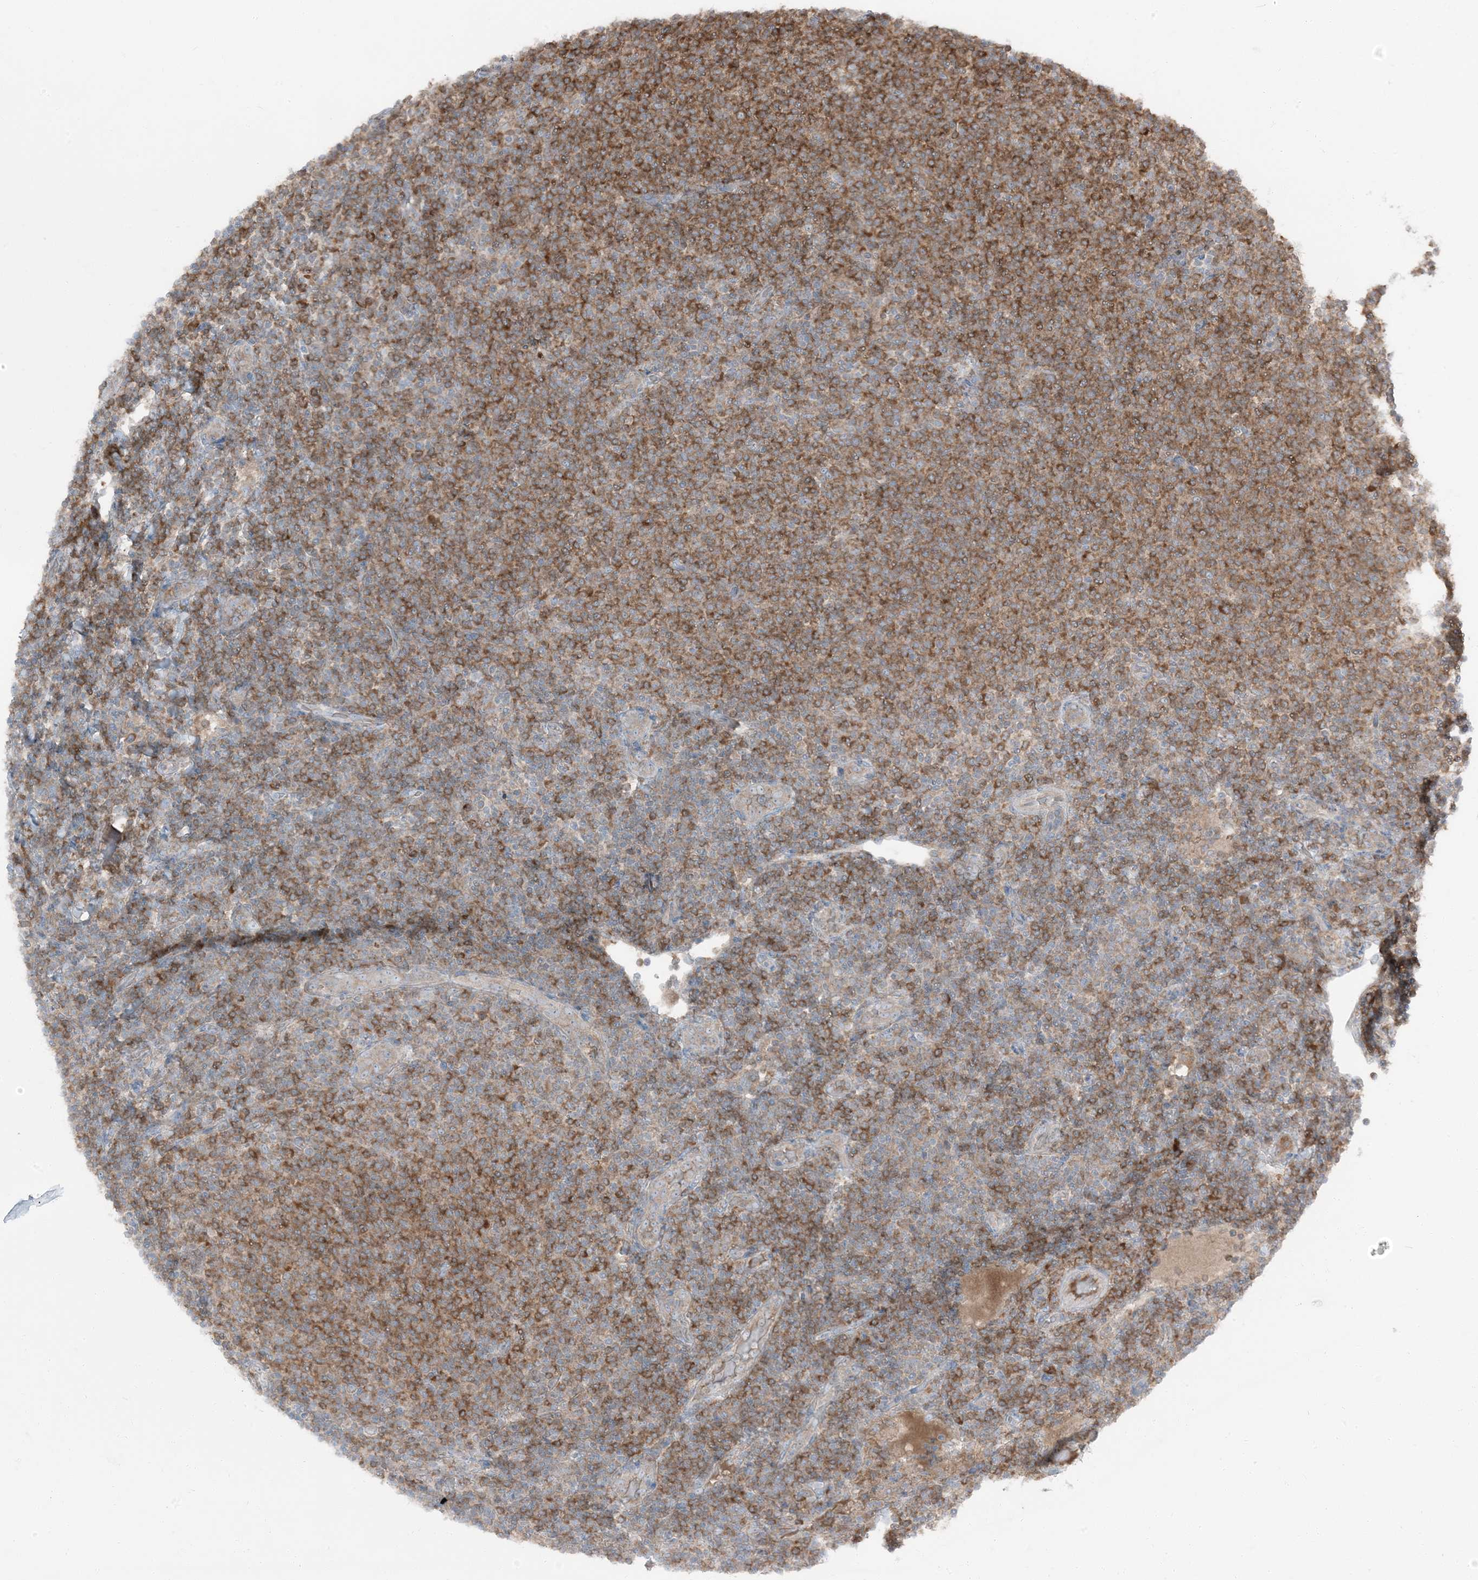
{"staining": {"intensity": "moderate", "quantity": ">75%", "location": "cytoplasmic/membranous"}, "tissue": "lymphoma", "cell_type": "Tumor cells", "image_type": "cancer", "snomed": [{"axis": "morphology", "description": "Malignant lymphoma, non-Hodgkin's type, Low grade"}, {"axis": "topography", "description": "Lymph node"}], "caption": "The immunohistochemical stain shows moderate cytoplasmic/membranous positivity in tumor cells of lymphoma tissue.", "gene": "RAB3GAP1", "patient": {"sex": "male", "age": 66}}